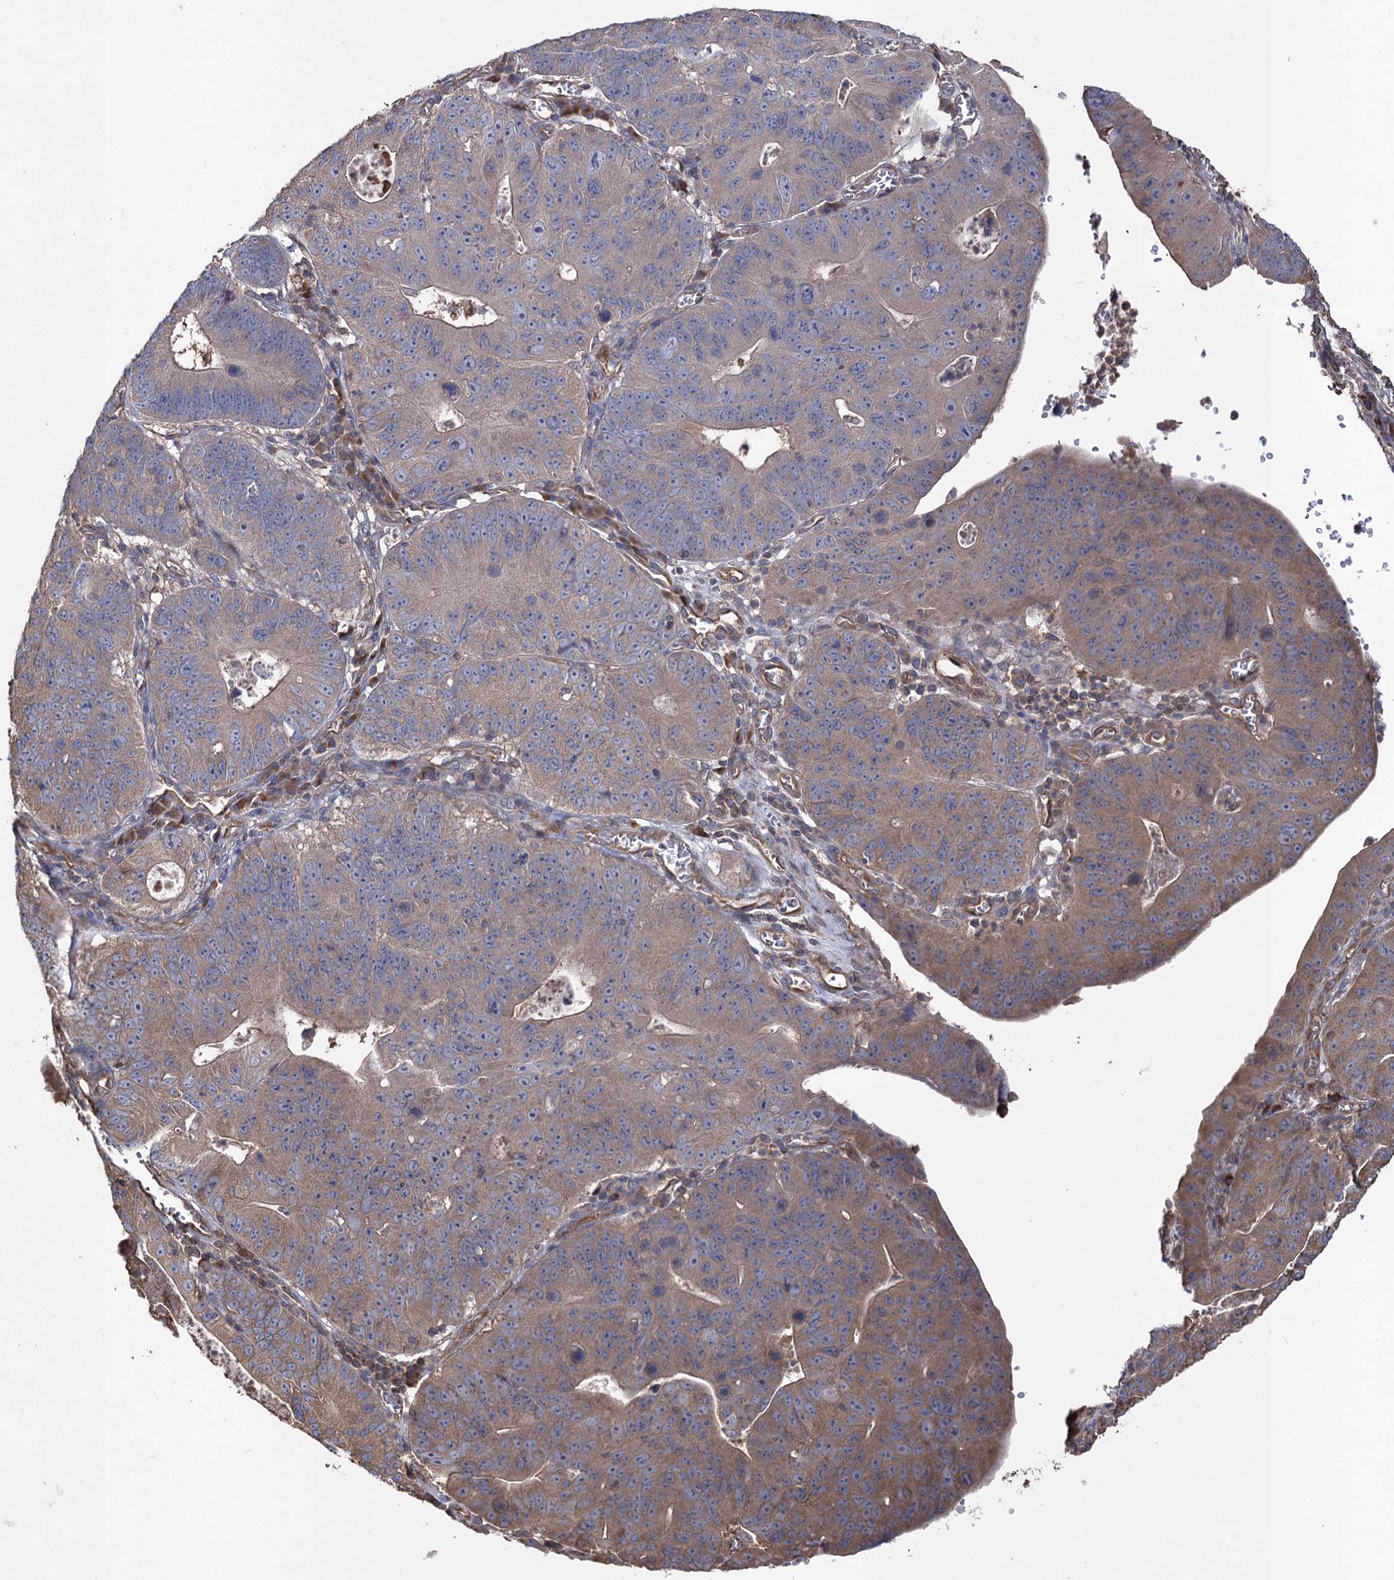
{"staining": {"intensity": "moderate", "quantity": ">75%", "location": "cytoplasmic/membranous"}, "tissue": "stomach cancer", "cell_type": "Tumor cells", "image_type": "cancer", "snomed": [{"axis": "morphology", "description": "Adenocarcinoma, NOS"}, {"axis": "topography", "description": "Stomach"}], "caption": "Tumor cells reveal medium levels of moderate cytoplasmic/membranous staining in about >75% of cells in human stomach adenocarcinoma.", "gene": "LARS2", "patient": {"sex": "male", "age": 59}}